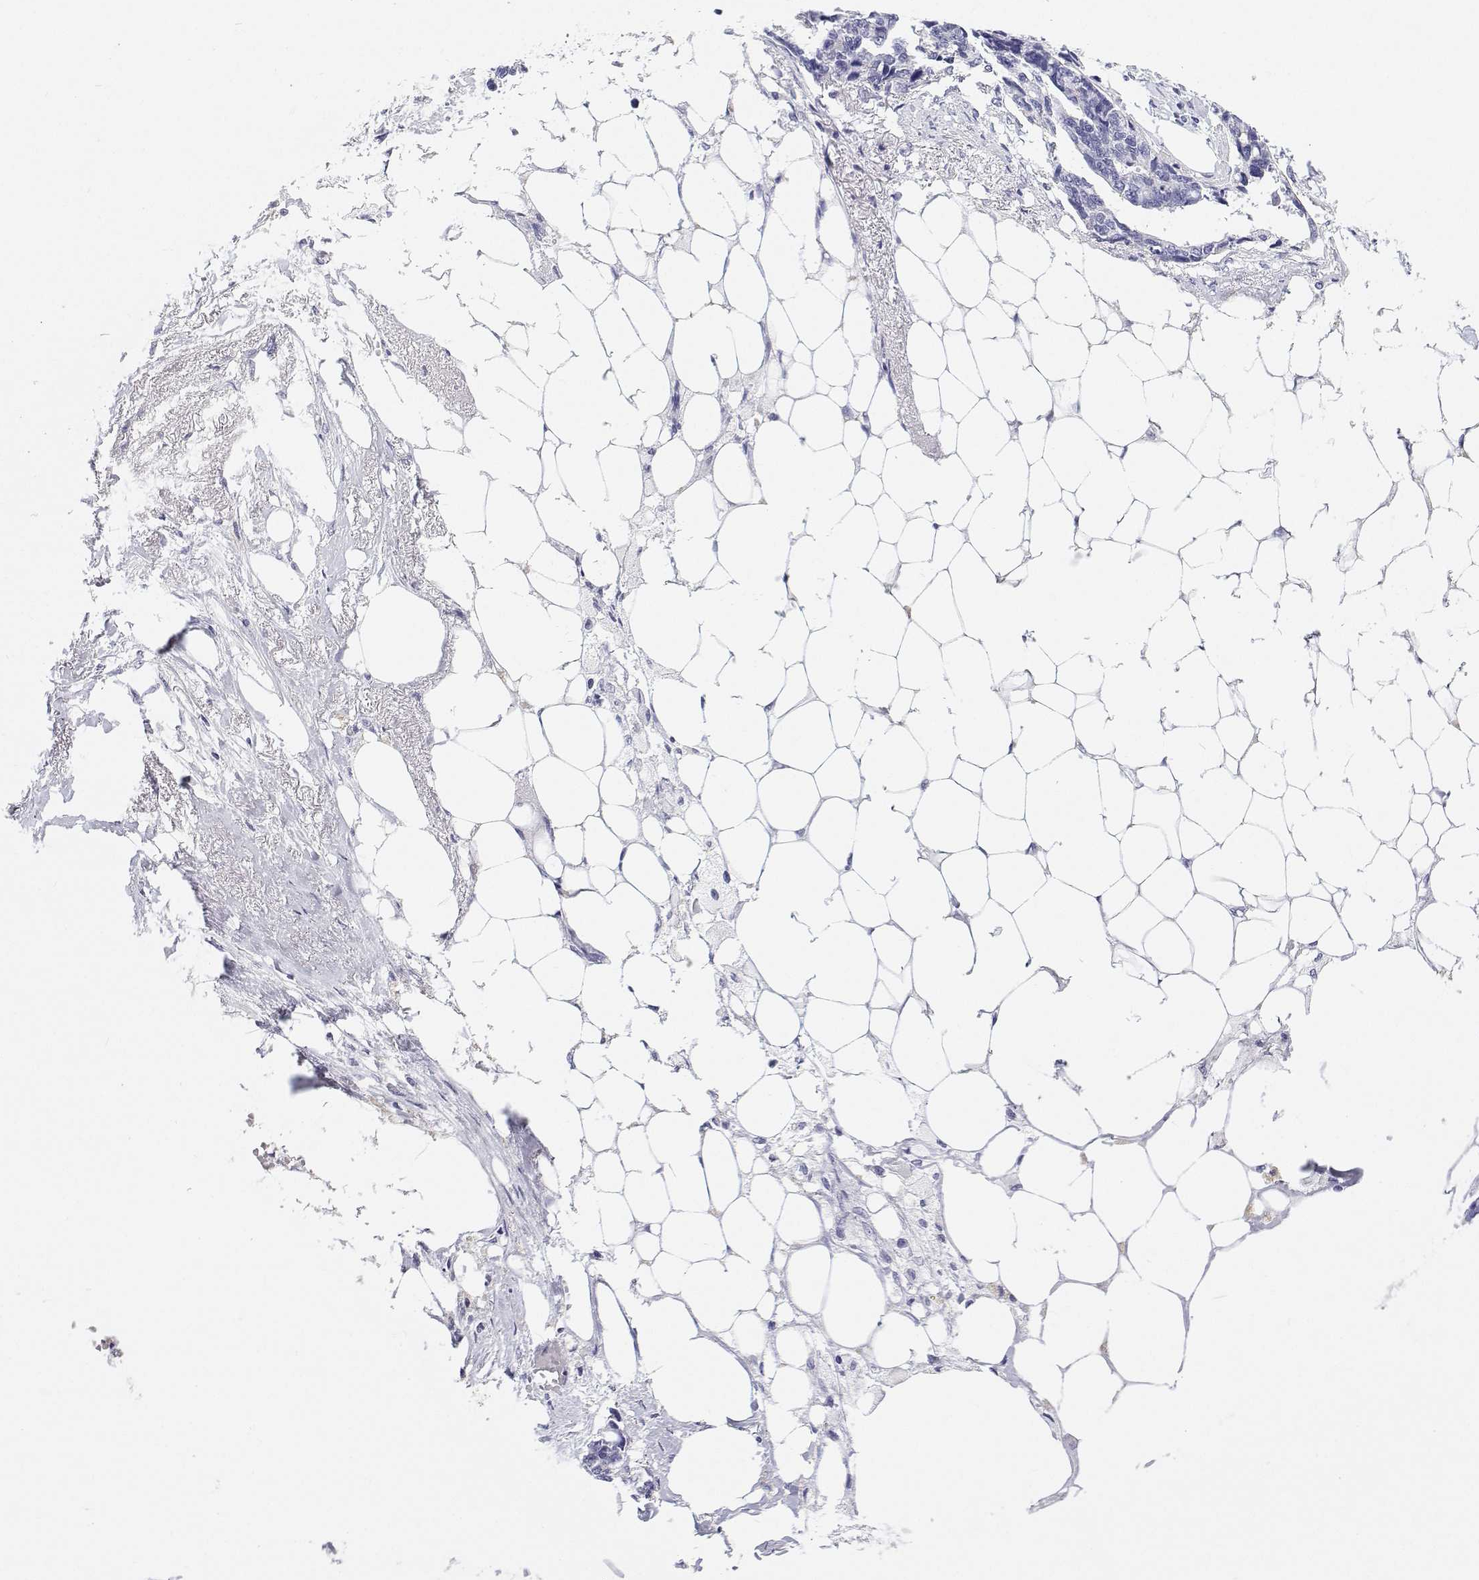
{"staining": {"intensity": "negative", "quantity": "none", "location": "none"}, "tissue": "ovarian cancer", "cell_type": "Tumor cells", "image_type": "cancer", "snomed": [{"axis": "morphology", "description": "Cystadenocarcinoma, serous, NOS"}, {"axis": "topography", "description": "Ovary"}], "caption": "Tumor cells are negative for protein expression in human serous cystadenocarcinoma (ovarian).", "gene": "BHMT", "patient": {"sex": "female", "age": 69}}